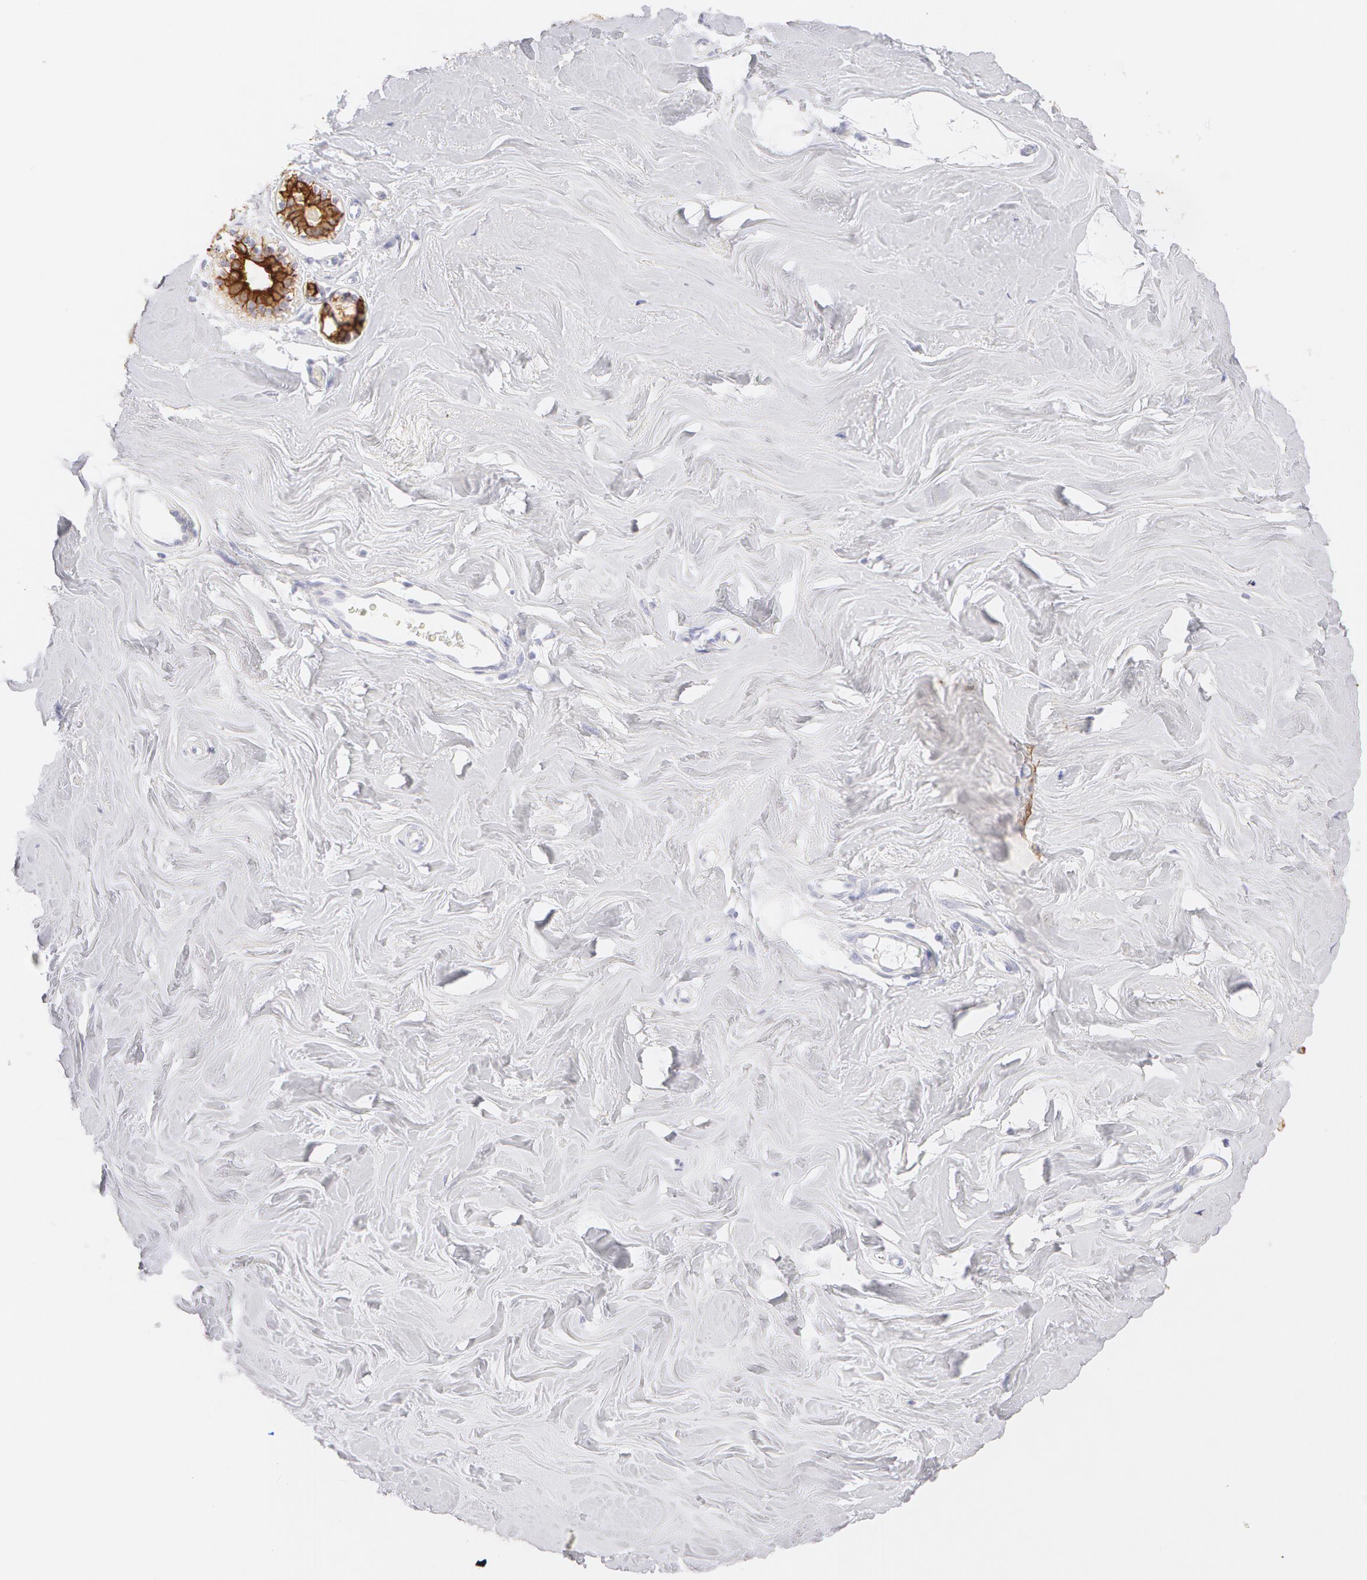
{"staining": {"intensity": "negative", "quantity": "none", "location": "none"}, "tissue": "breast", "cell_type": "Adipocytes", "image_type": "normal", "snomed": [{"axis": "morphology", "description": "Normal tissue, NOS"}, {"axis": "topography", "description": "Breast"}], "caption": "Photomicrograph shows no significant protein staining in adipocytes of benign breast.", "gene": "KRT8", "patient": {"sex": "female", "age": 54}}